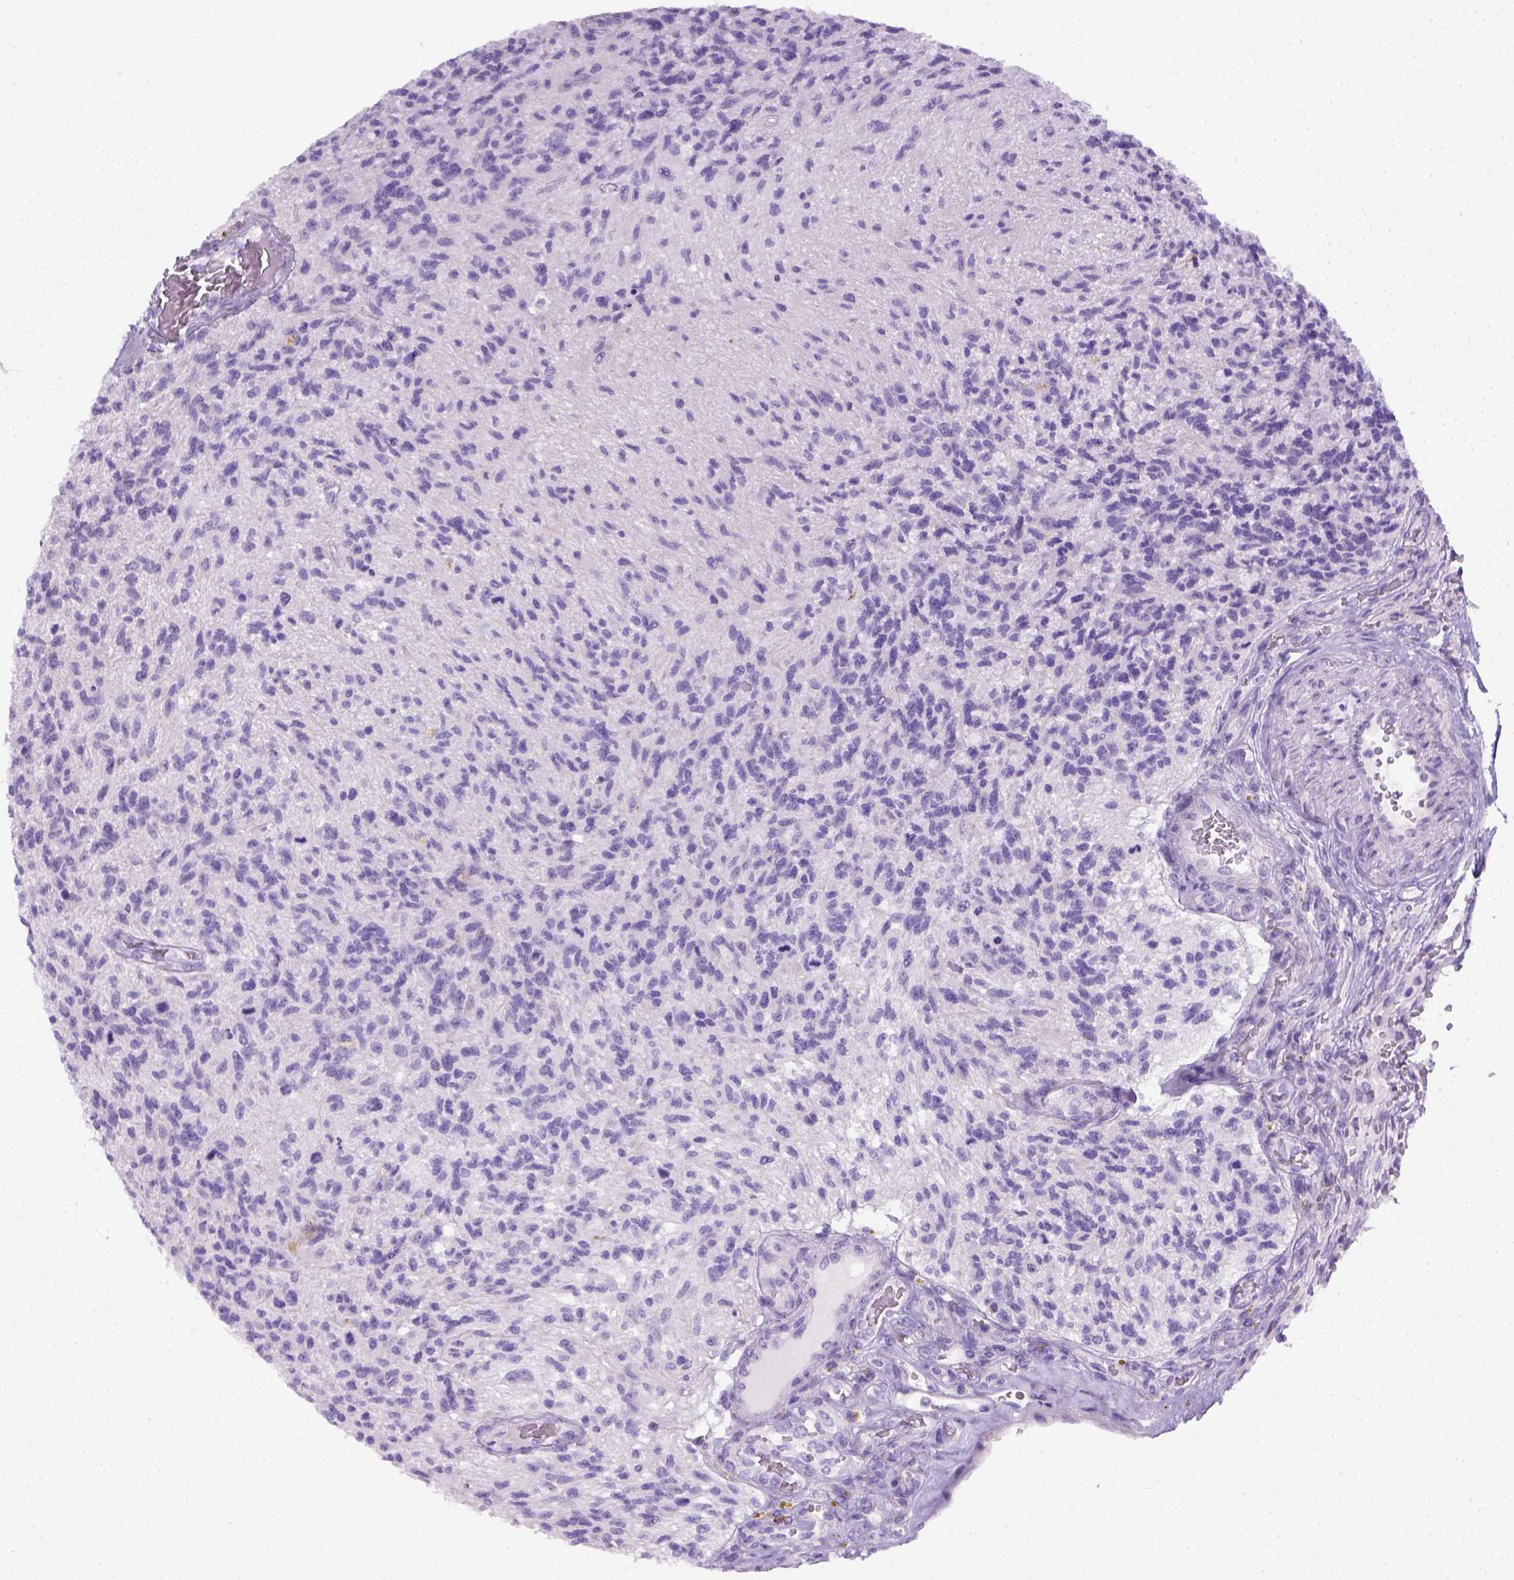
{"staining": {"intensity": "negative", "quantity": "none", "location": "none"}, "tissue": "glioma", "cell_type": "Tumor cells", "image_type": "cancer", "snomed": [{"axis": "morphology", "description": "Glioma, malignant, High grade"}, {"axis": "topography", "description": "Brain"}], "caption": "There is no significant expression in tumor cells of high-grade glioma (malignant).", "gene": "KRT71", "patient": {"sex": "male", "age": 56}}